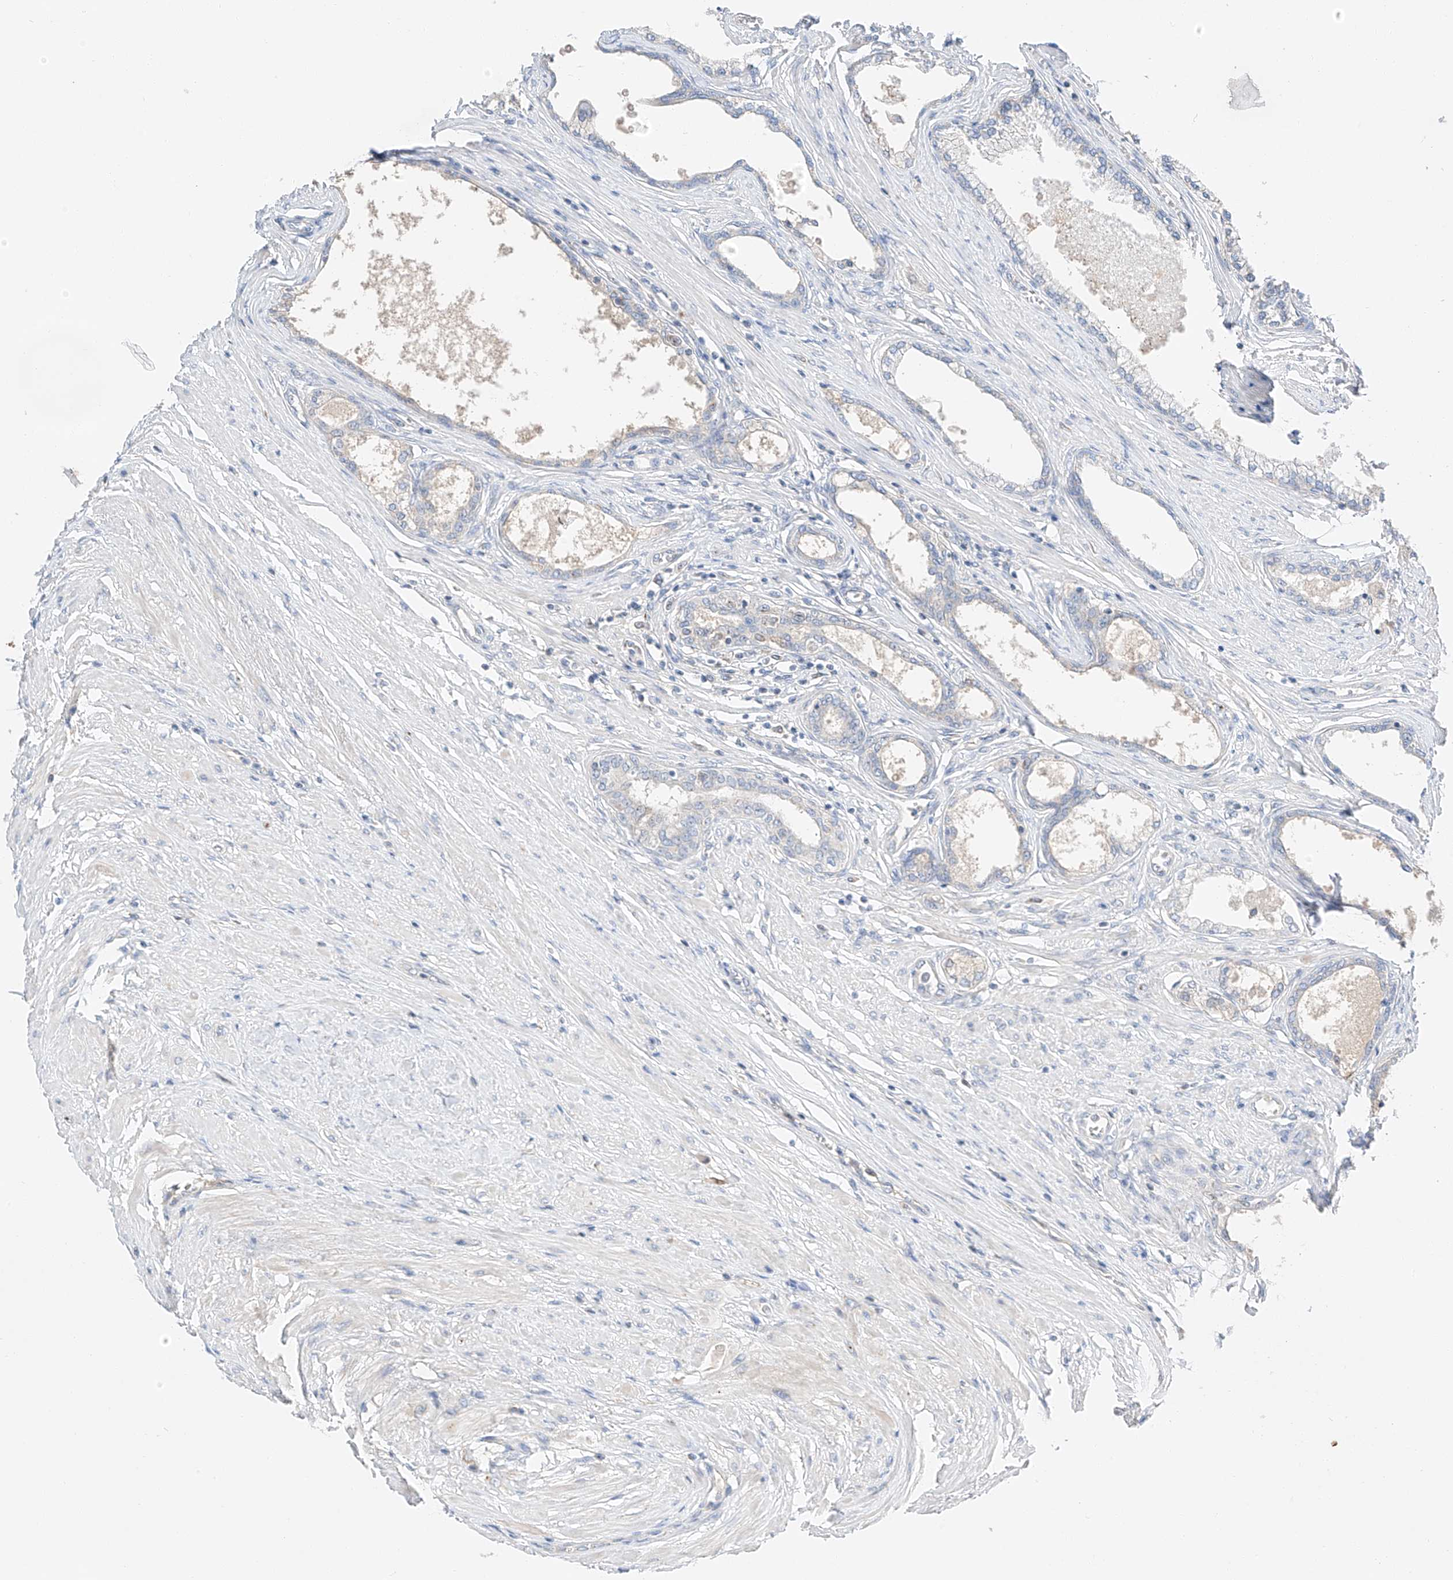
{"staining": {"intensity": "moderate", "quantity": "<25%", "location": "cytoplasmic/membranous"}, "tissue": "prostate", "cell_type": "Glandular cells", "image_type": "normal", "snomed": [{"axis": "morphology", "description": "Normal tissue, NOS"}, {"axis": "morphology", "description": "Urothelial carcinoma, Low grade"}, {"axis": "topography", "description": "Urinary bladder"}, {"axis": "topography", "description": "Prostate"}], "caption": "The histopathology image reveals a brown stain indicating the presence of a protein in the cytoplasmic/membranous of glandular cells in prostate. Using DAB (brown) and hematoxylin (blue) stains, captured at high magnification using brightfield microscopy.", "gene": "RUSC1", "patient": {"sex": "male", "age": 60}}